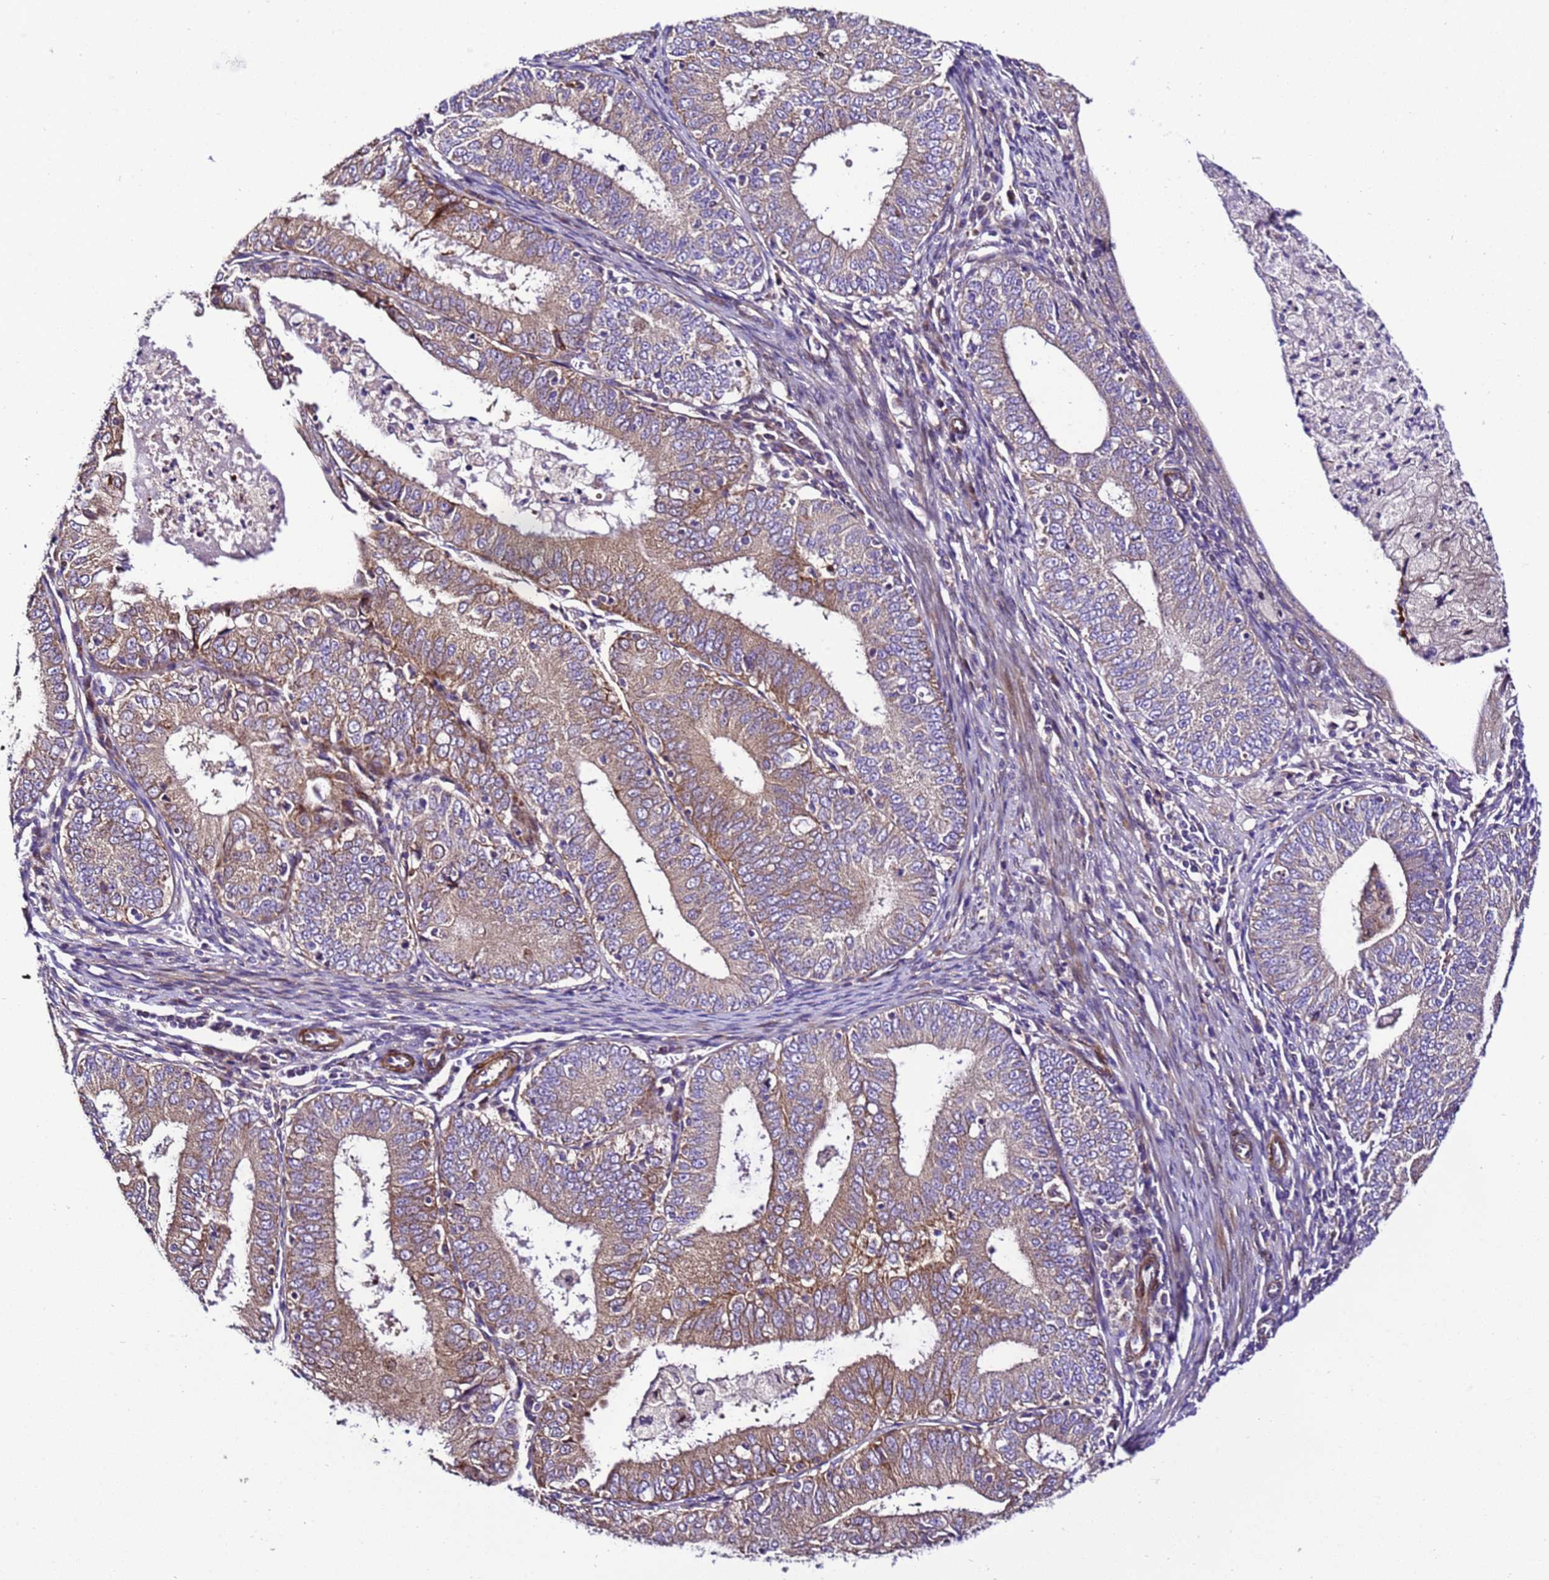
{"staining": {"intensity": "weak", "quantity": ">75%", "location": "cytoplasmic/membranous"}, "tissue": "endometrial cancer", "cell_type": "Tumor cells", "image_type": "cancer", "snomed": [{"axis": "morphology", "description": "Adenocarcinoma, NOS"}, {"axis": "topography", "description": "Endometrium"}], "caption": "Tumor cells reveal low levels of weak cytoplasmic/membranous staining in approximately >75% of cells in human endometrial adenocarcinoma.", "gene": "ZNF417", "patient": {"sex": "female", "age": 57}}